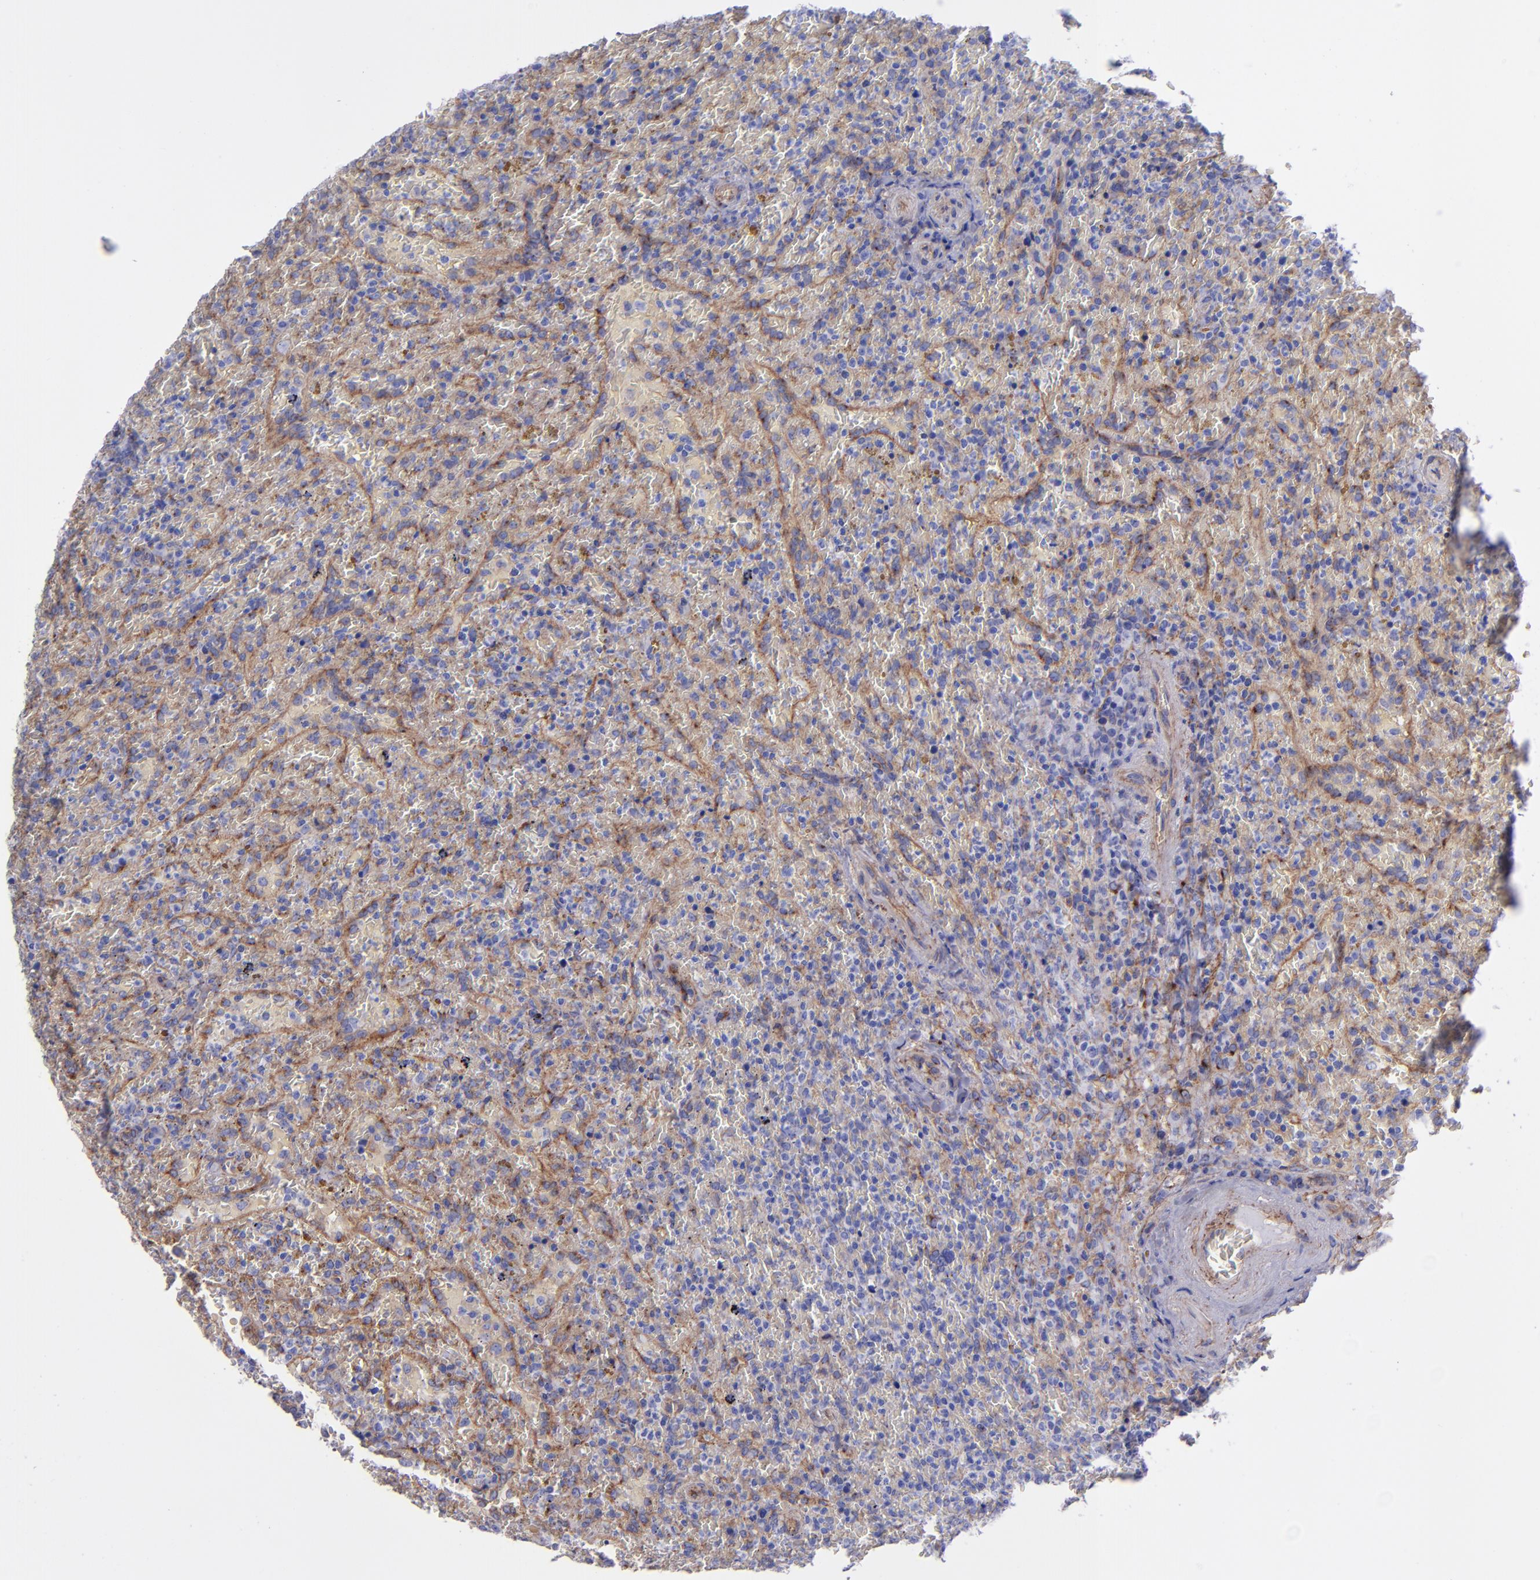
{"staining": {"intensity": "moderate", "quantity": "25%-75%", "location": "cytoplasmic/membranous"}, "tissue": "lymphoma", "cell_type": "Tumor cells", "image_type": "cancer", "snomed": [{"axis": "morphology", "description": "Malignant lymphoma, non-Hodgkin's type, High grade"}, {"axis": "topography", "description": "Spleen"}, {"axis": "topography", "description": "Lymph node"}], "caption": "Immunohistochemical staining of malignant lymphoma, non-Hodgkin's type (high-grade) reveals moderate cytoplasmic/membranous protein positivity in about 25%-75% of tumor cells. The protein of interest is shown in brown color, while the nuclei are stained blue.", "gene": "ITGAV", "patient": {"sex": "female", "age": 70}}